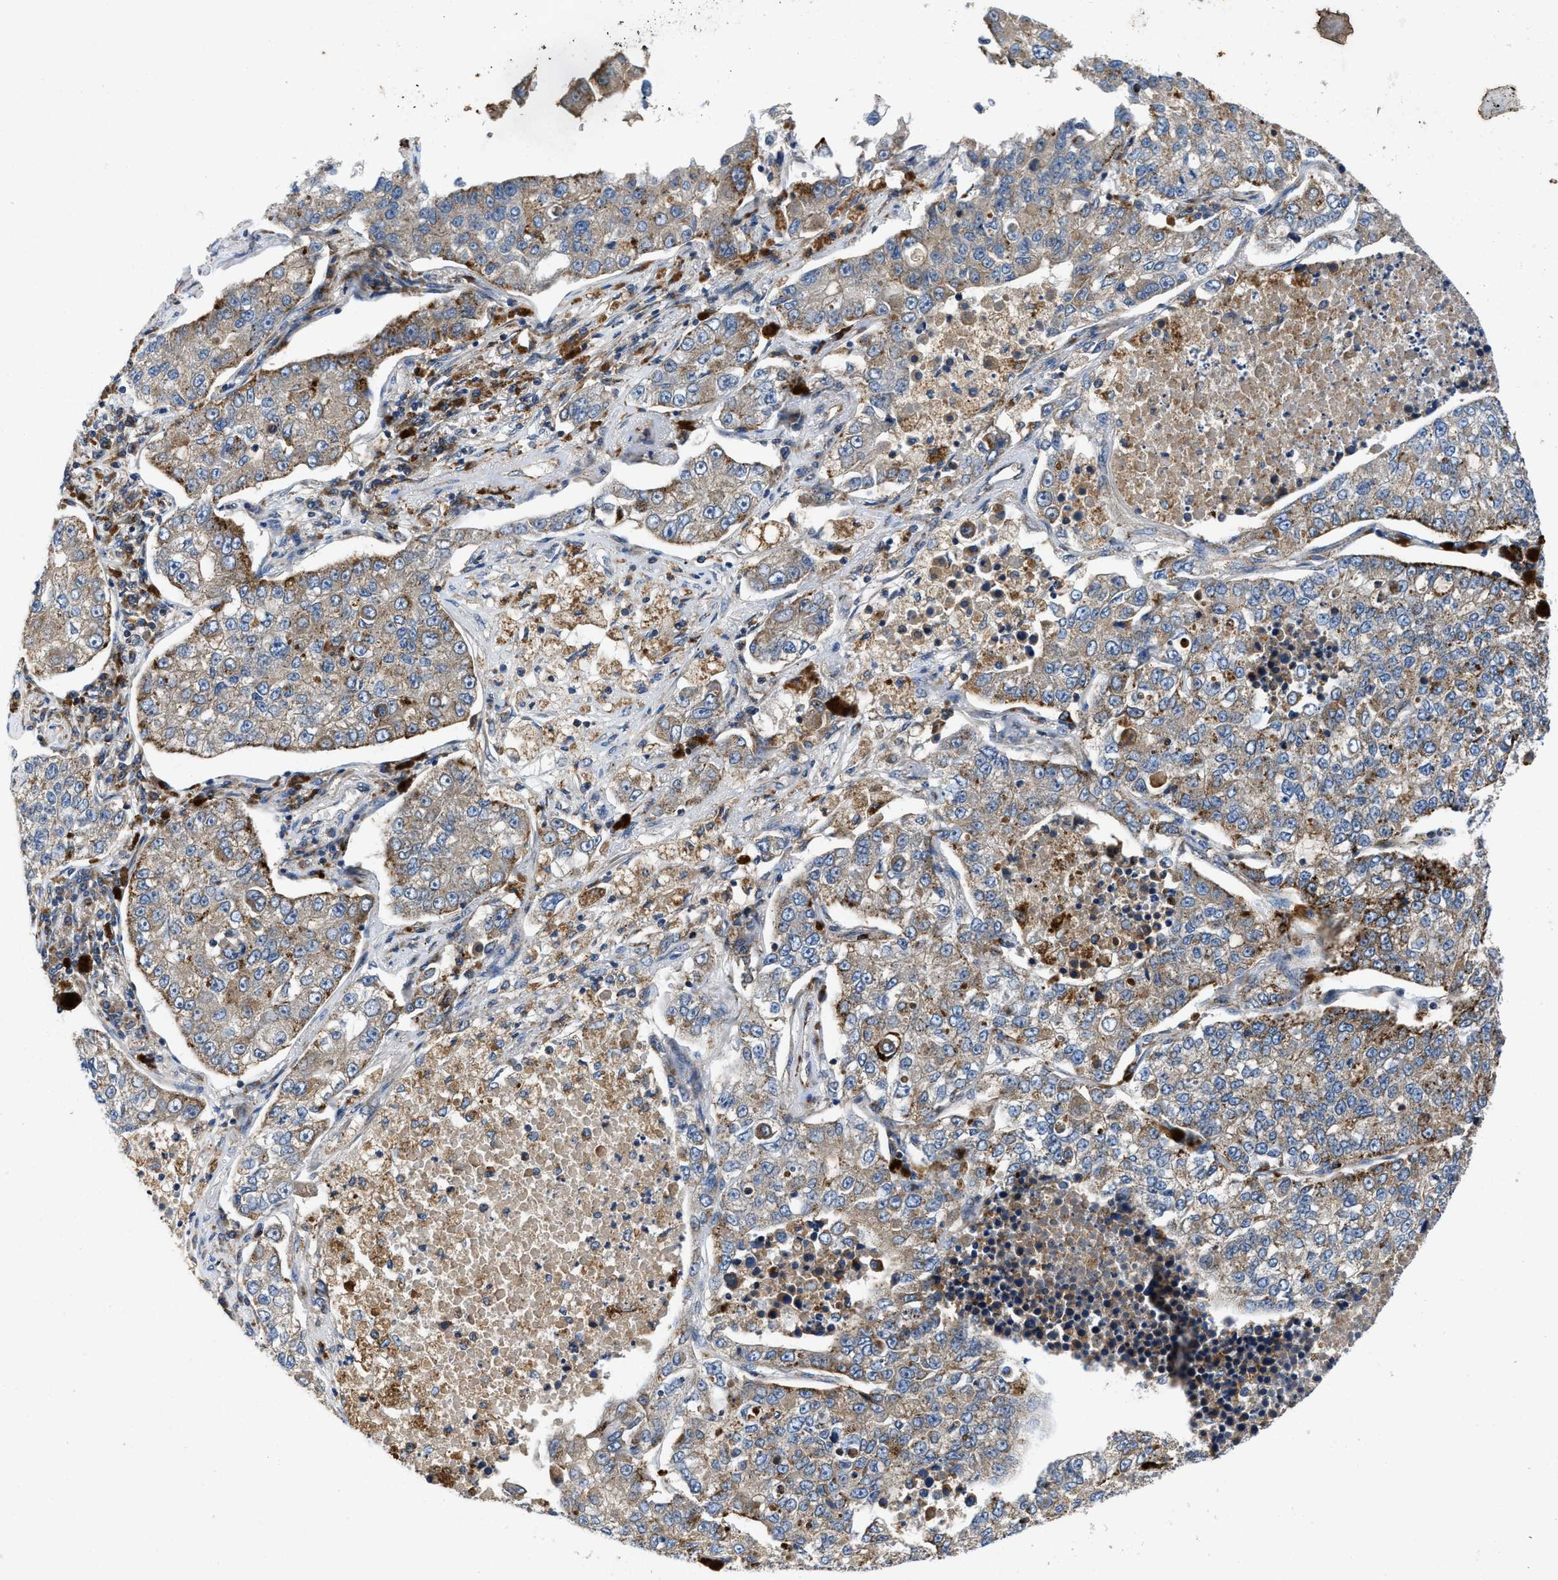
{"staining": {"intensity": "moderate", "quantity": "25%-75%", "location": "cytoplasmic/membranous"}, "tissue": "lung cancer", "cell_type": "Tumor cells", "image_type": "cancer", "snomed": [{"axis": "morphology", "description": "Adenocarcinoma, NOS"}, {"axis": "topography", "description": "Lung"}], "caption": "About 25%-75% of tumor cells in lung cancer (adenocarcinoma) demonstrate moderate cytoplasmic/membranous protein staining as visualized by brown immunohistochemical staining.", "gene": "ENPP4", "patient": {"sex": "male", "age": 49}}